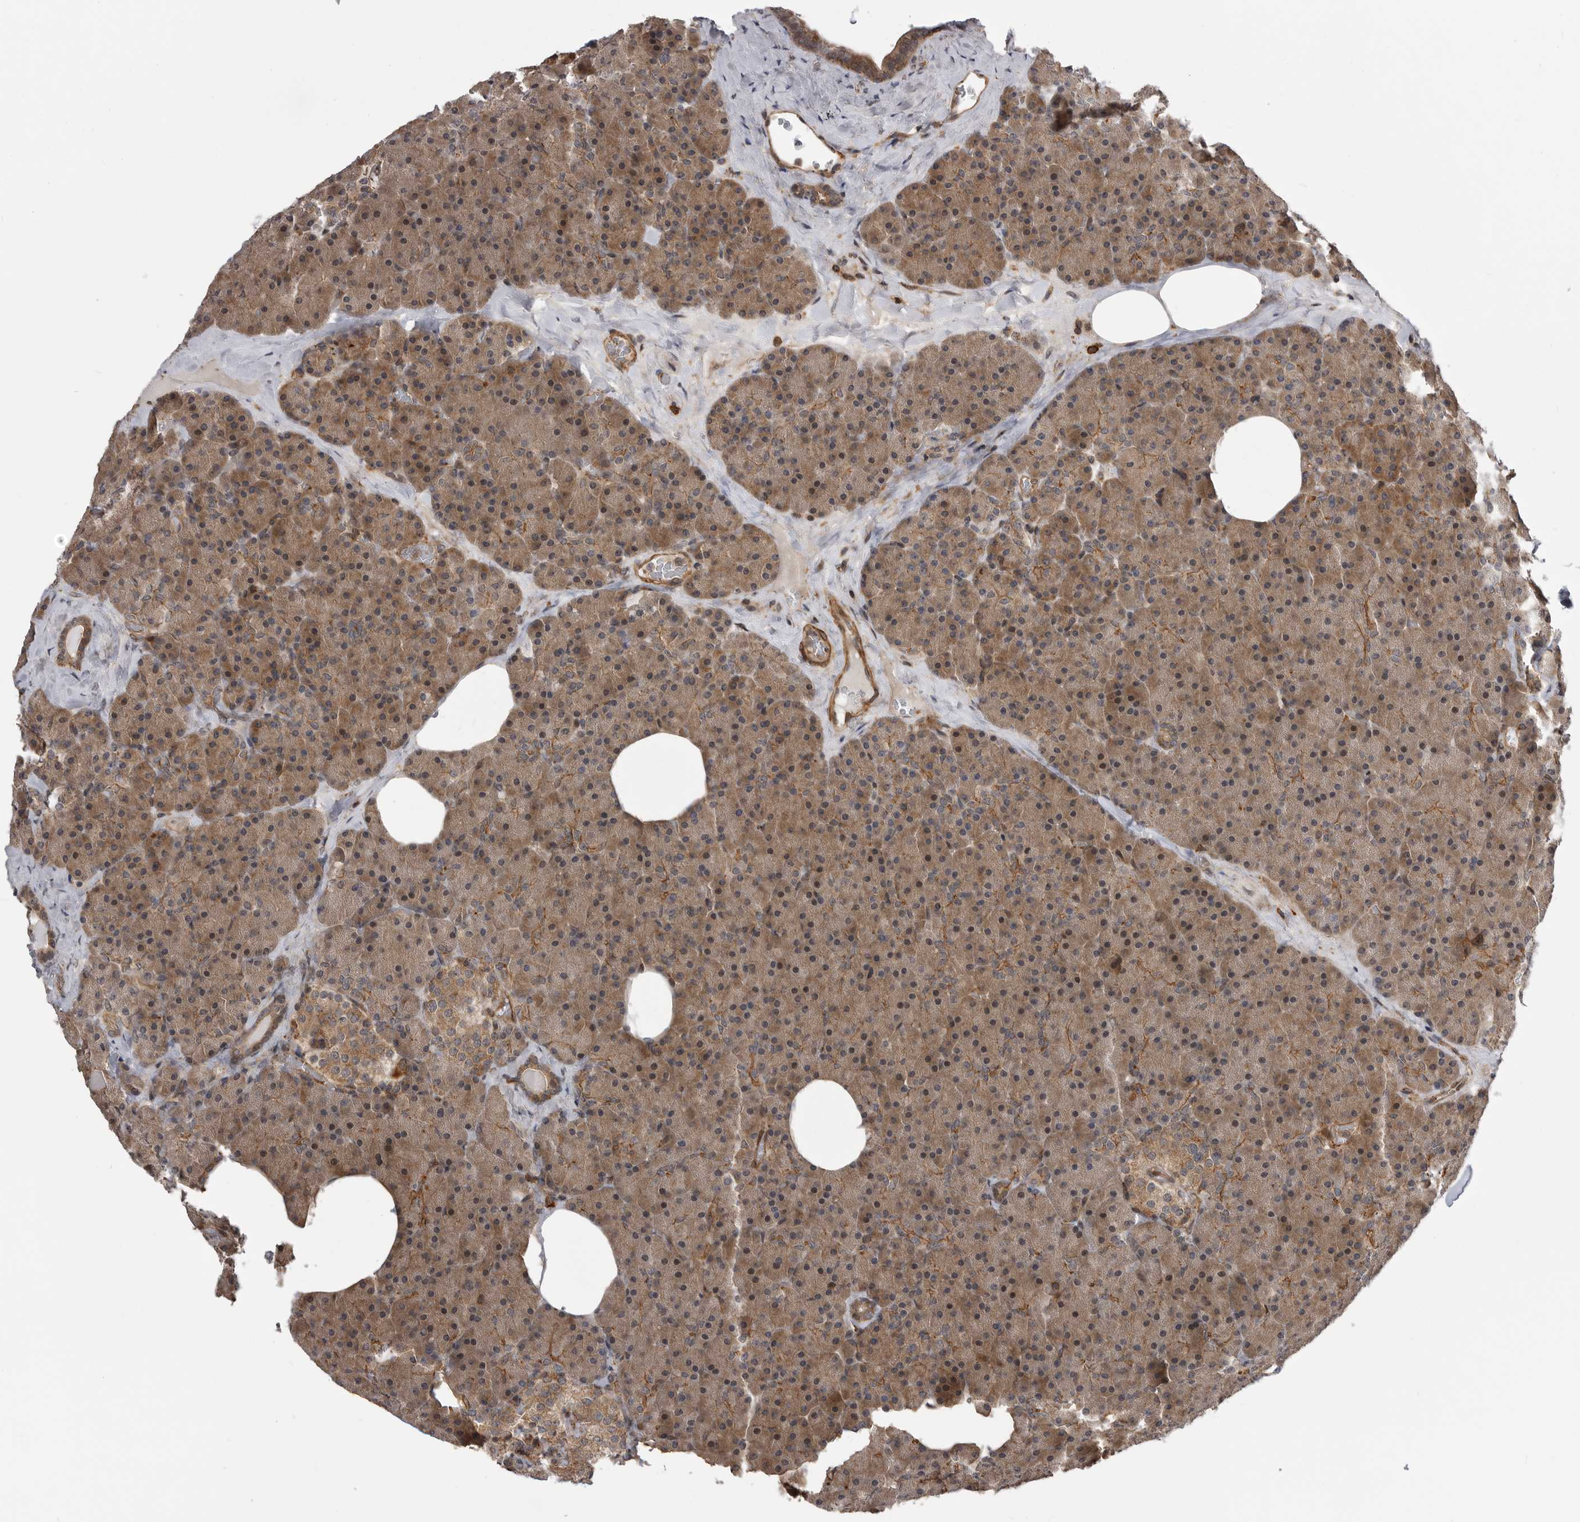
{"staining": {"intensity": "moderate", "quantity": "25%-75%", "location": "cytoplasmic/membranous"}, "tissue": "pancreas", "cell_type": "Exocrine glandular cells", "image_type": "normal", "snomed": [{"axis": "morphology", "description": "Normal tissue, NOS"}, {"axis": "morphology", "description": "Carcinoid, malignant, NOS"}, {"axis": "topography", "description": "Pancreas"}], "caption": "High-magnification brightfield microscopy of benign pancreas stained with DAB (3,3'-diaminobenzidine) (brown) and counterstained with hematoxylin (blue). exocrine glandular cells exhibit moderate cytoplasmic/membranous staining is appreciated in approximately25%-75% of cells.", "gene": "TRIM56", "patient": {"sex": "female", "age": 35}}